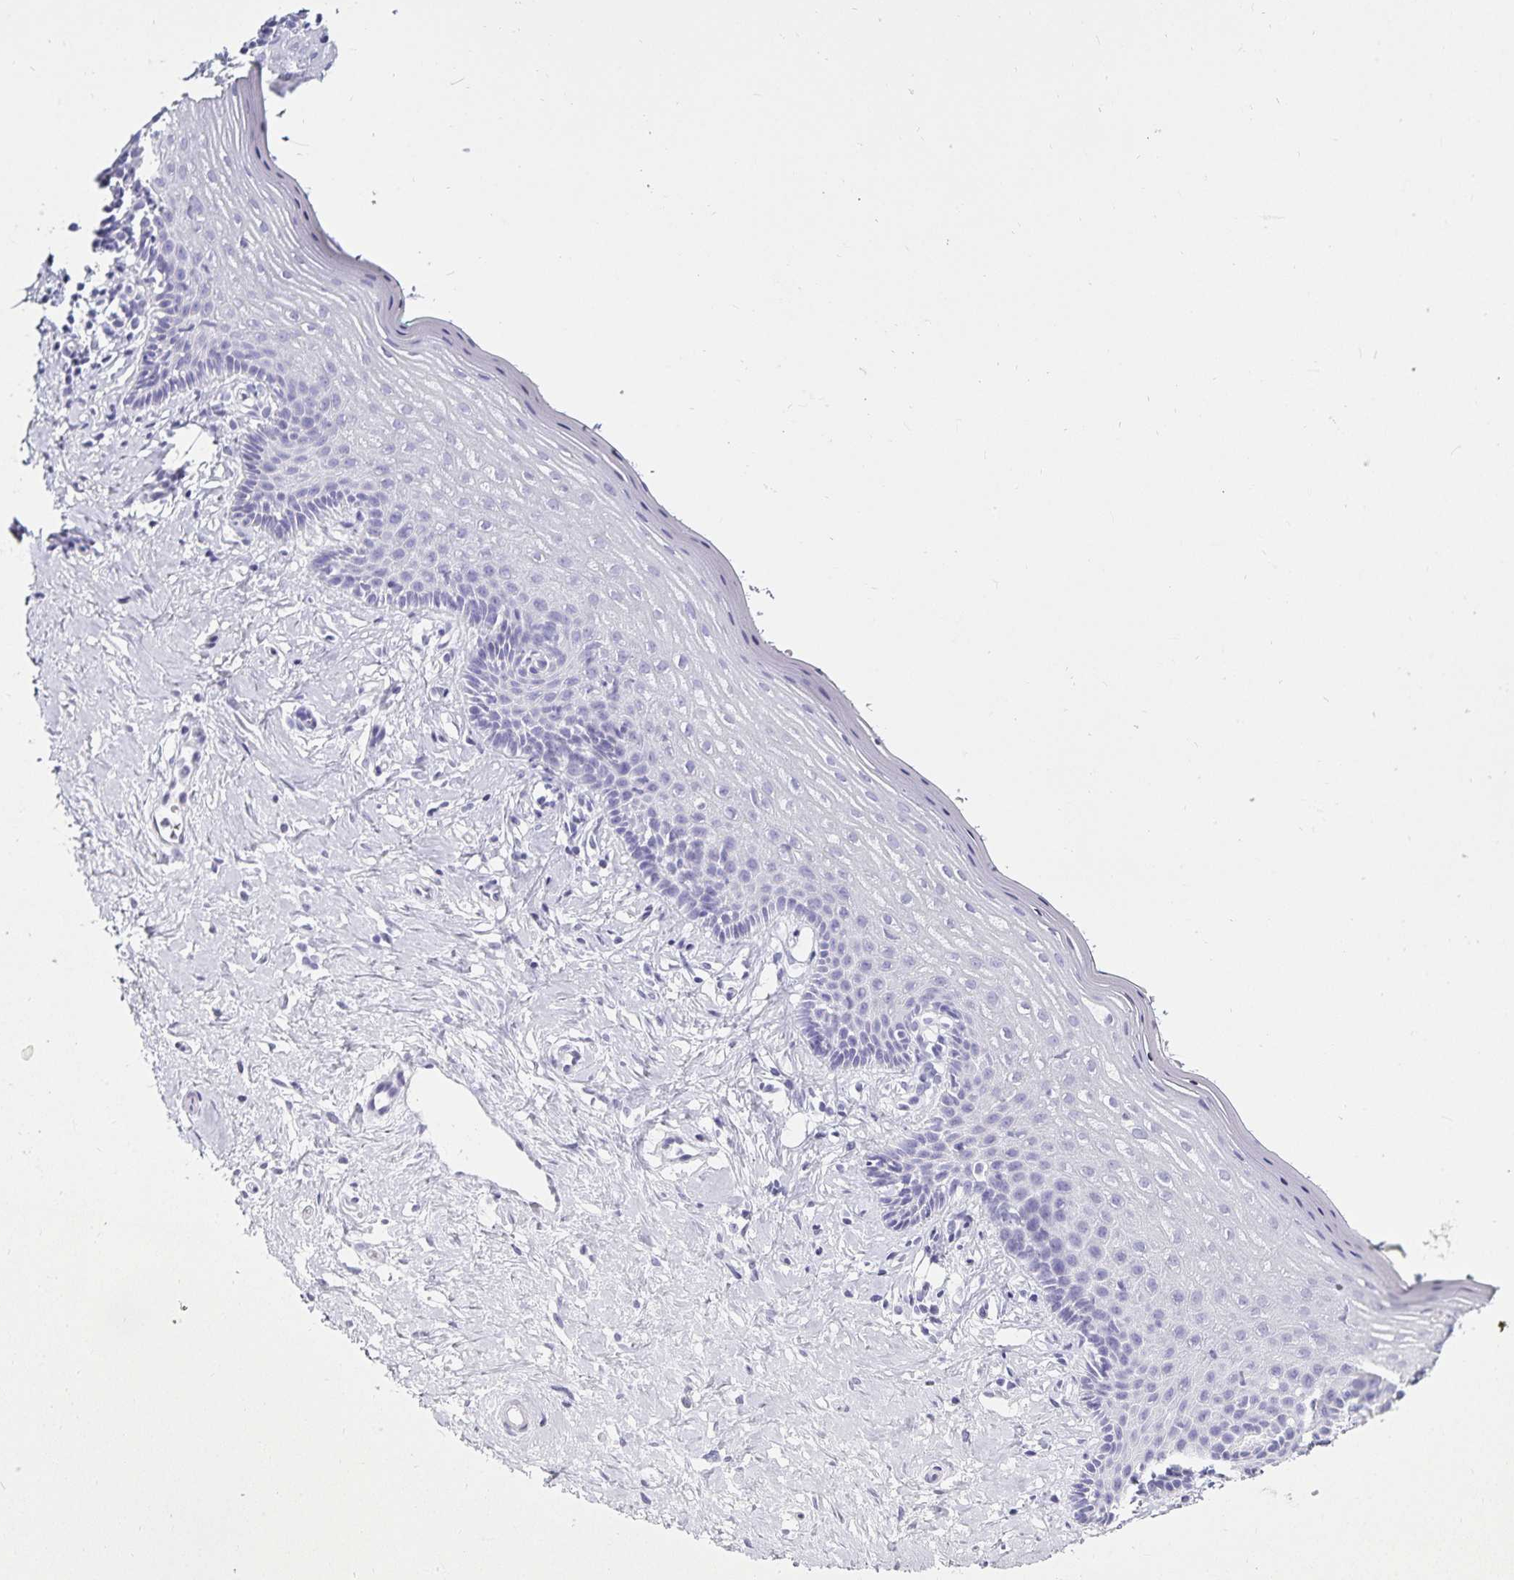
{"staining": {"intensity": "negative", "quantity": "none", "location": "none"}, "tissue": "vagina", "cell_type": "Squamous epithelial cells", "image_type": "normal", "snomed": [{"axis": "morphology", "description": "Normal tissue, NOS"}, {"axis": "topography", "description": "Vagina"}], "caption": "This is a histopathology image of immunohistochemistry staining of benign vagina, which shows no positivity in squamous epithelial cells.", "gene": "DEFA6", "patient": {"sex": "female", "age": 42}}